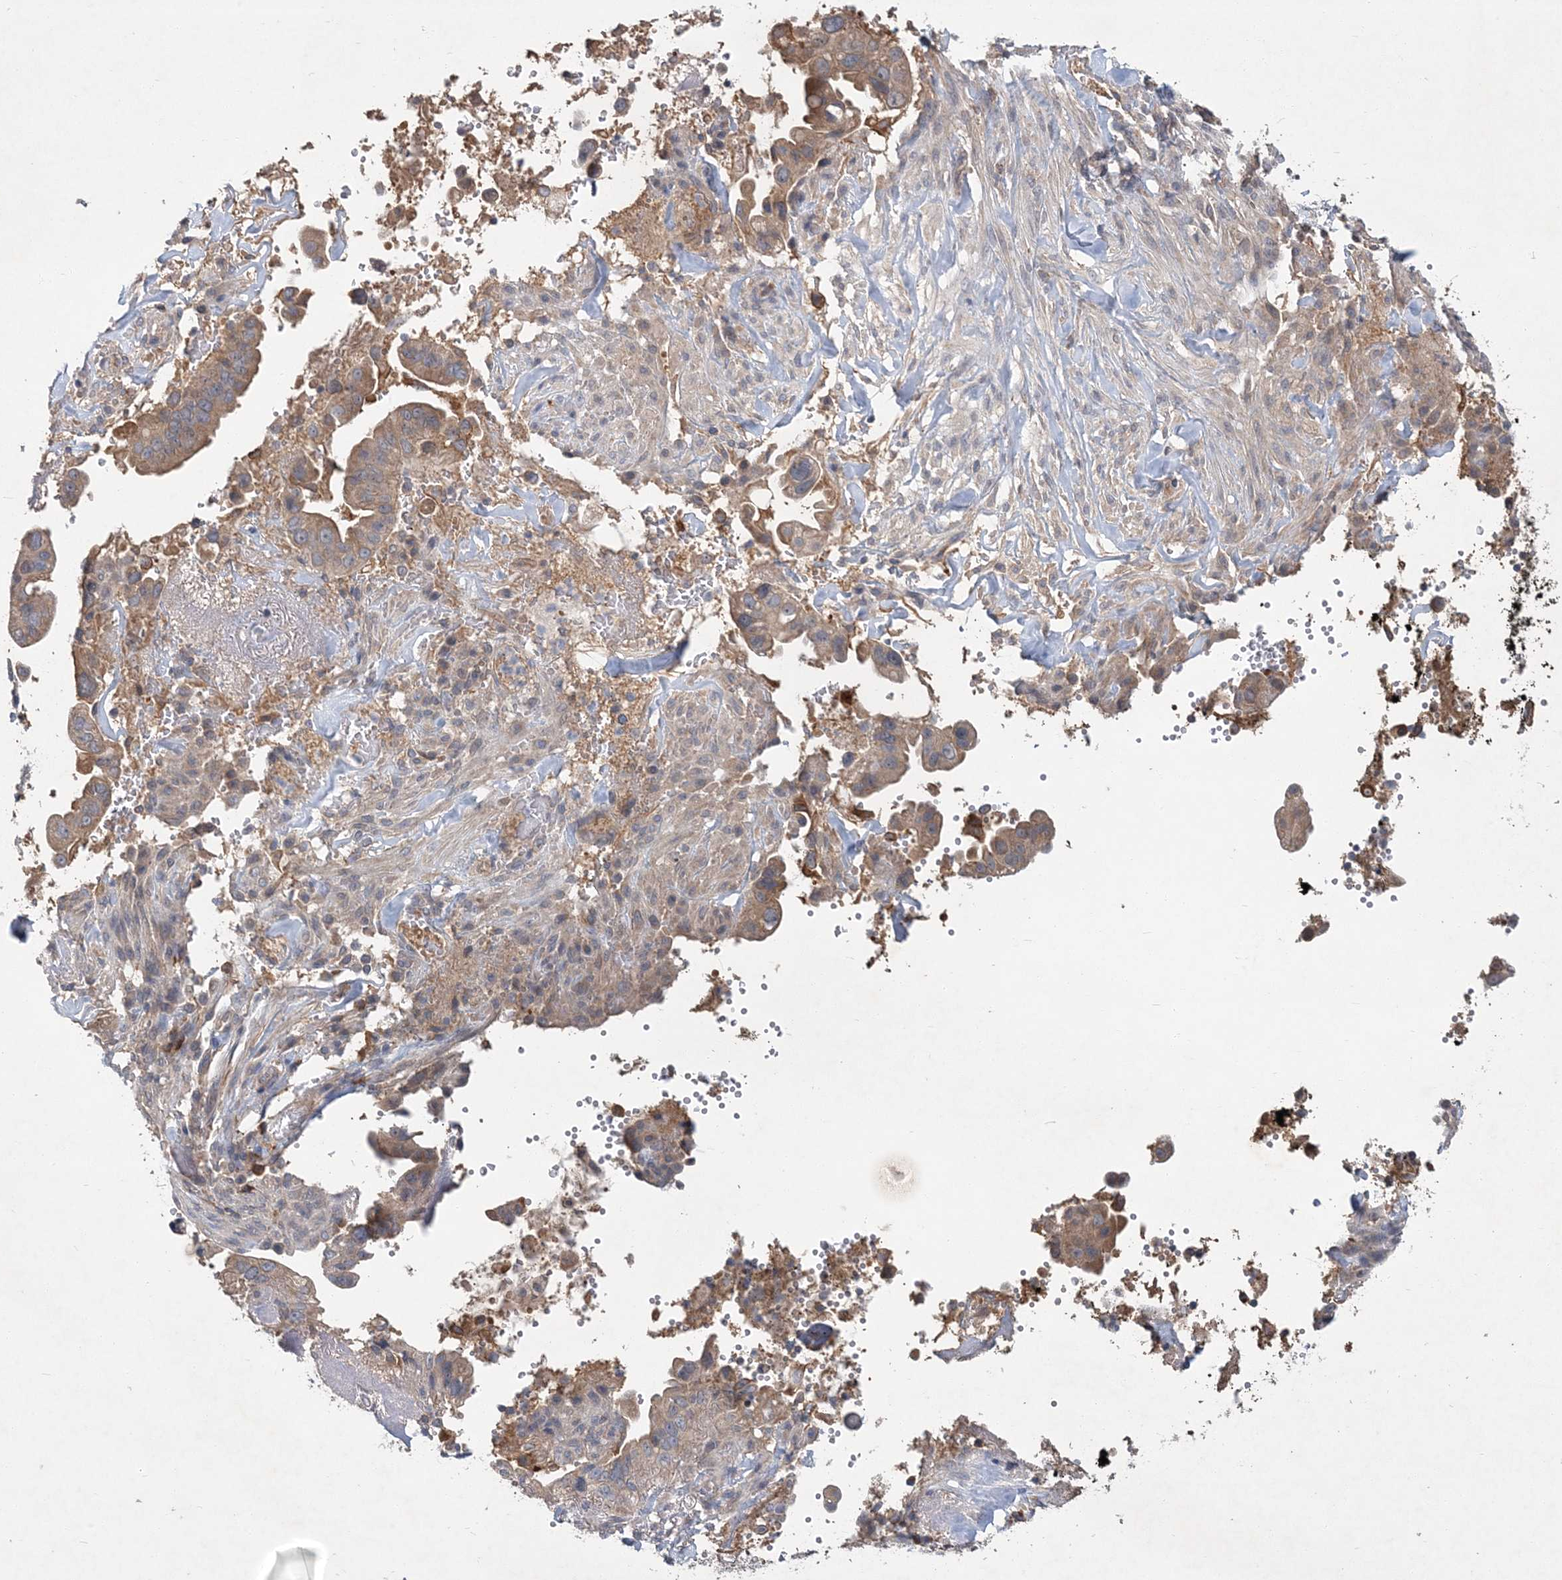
{"staining": {"intensity": "moderate", "quantity": ">75%", "location": "cytoplasmic/membranous"}, "tissue": "pancreatic cancer", "cell_type": "Tumor cells", "image_type": "cancer", "snomed": [{"axis": "morphology", "description": "Inflammation, NOS"}, {"axis": "morphology", "description": "Adenocarcinoma, NOS"}, {"axis": "topography", "description": "Pancreas"}], "caption": "IHC of pancreatic adenocarcinoma reveals medium levels of moderate cytoplasmic/membranous positivity in about >75% of tumor cells. (DAB (3,3'-diaminobenzidine) IHC with brightfield microscopy, high magnification).", "gene": "RNF25", "patient": {"sex": "female", "age": 56}}